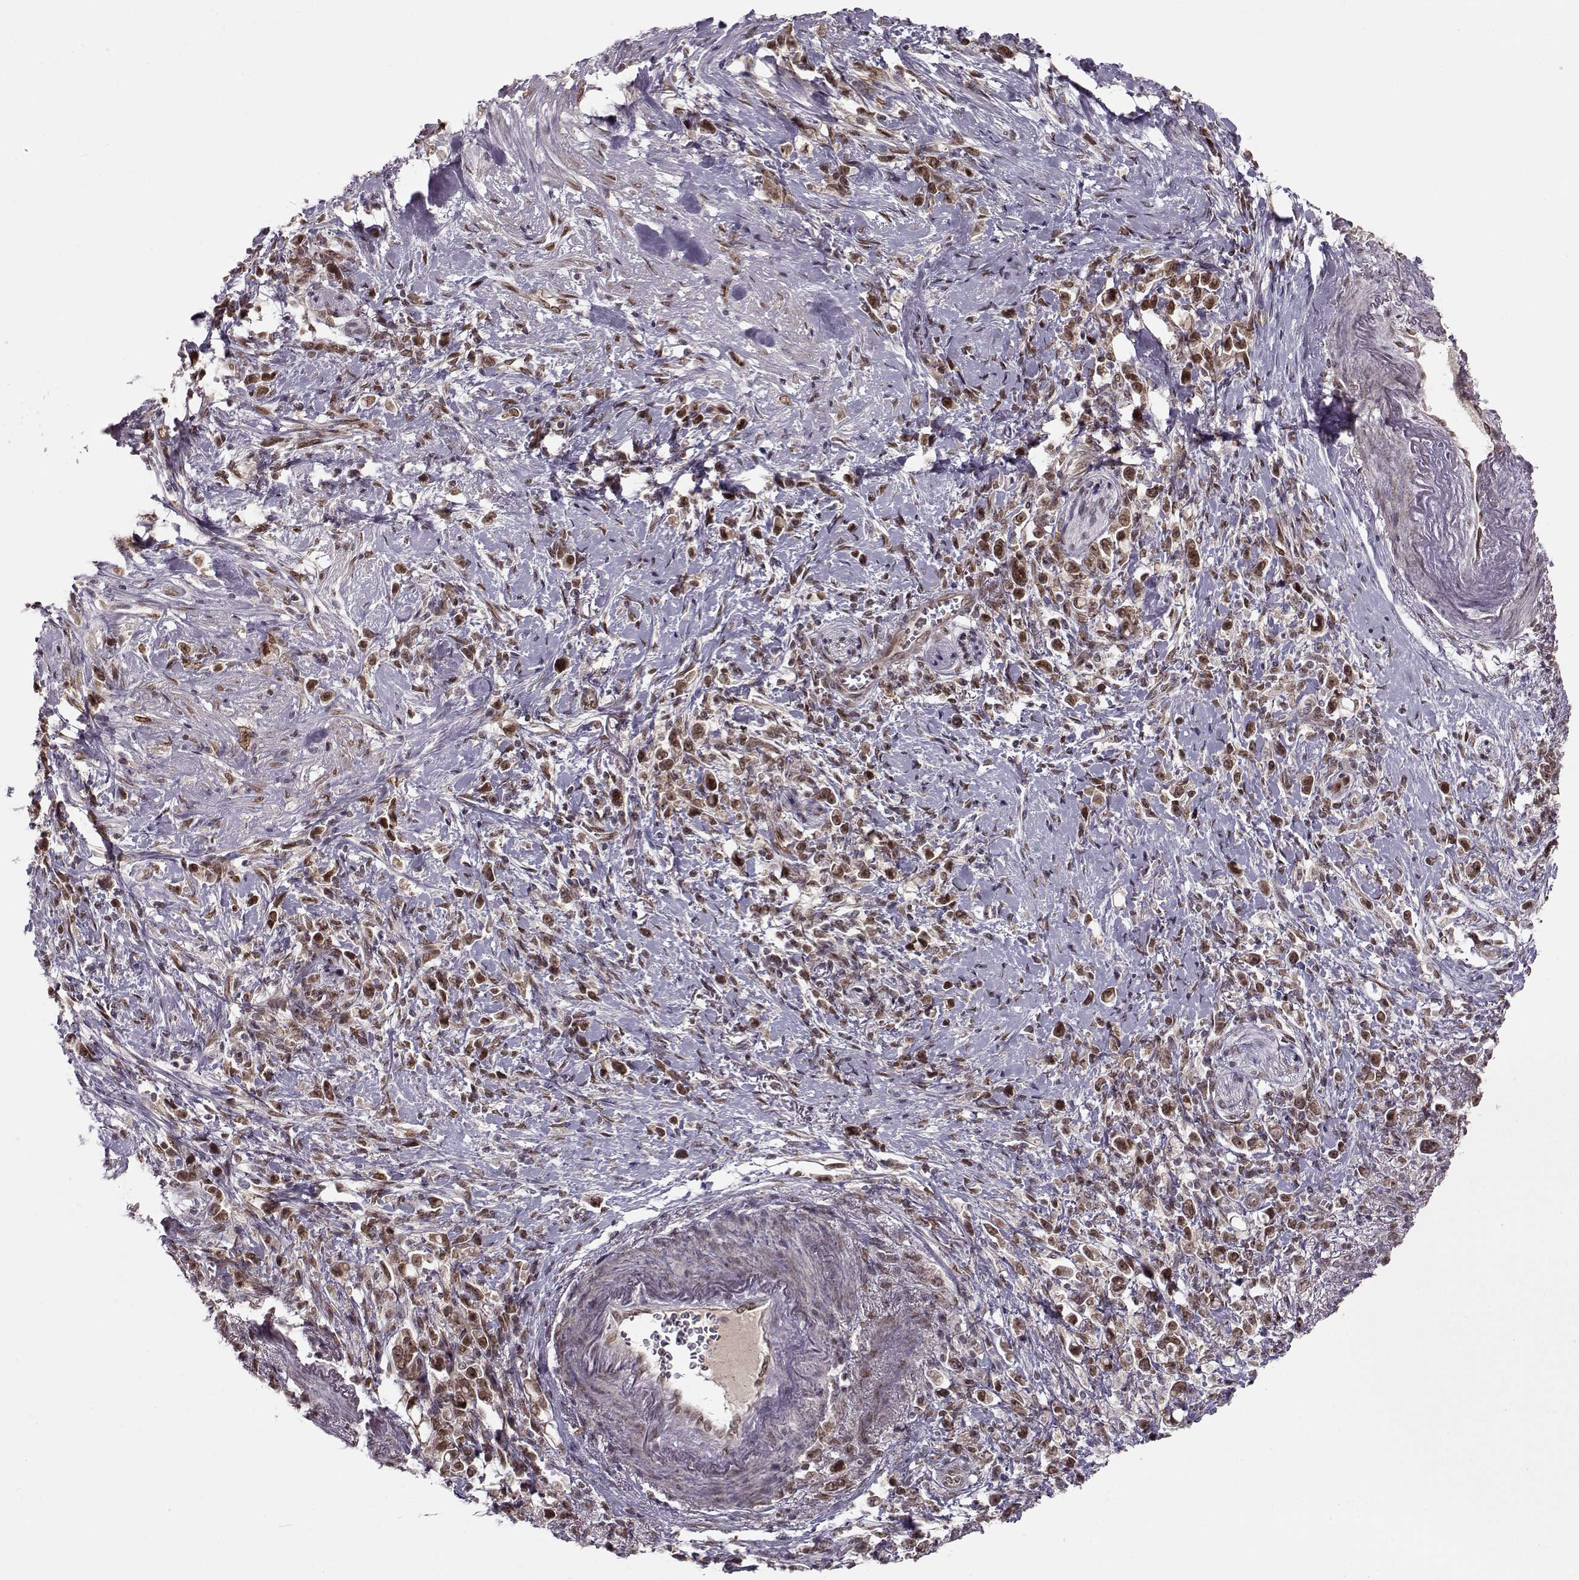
{"staining": {"intensity": "strong", "quantity": ">75%", "location": "cytoplasmic/membranous,nuclear"}, "tissue": "stomach cancer", "cell_type": "Tumor cells", "image_type": "cancer", "snomed": [{"axis": "morphology", "description": "Adenocarcinoma, NOS"}, {"axis": "topography", "description": "Stomach"}], "caption": "Stomach adenocarcinoma stained with a brown dye displays strong cytoplasmic/membranous and nuclear positive expression in approximately >75% of tumor cells.", "gene": "RAI1", "patient": {"sex": "male", "age": 63}}